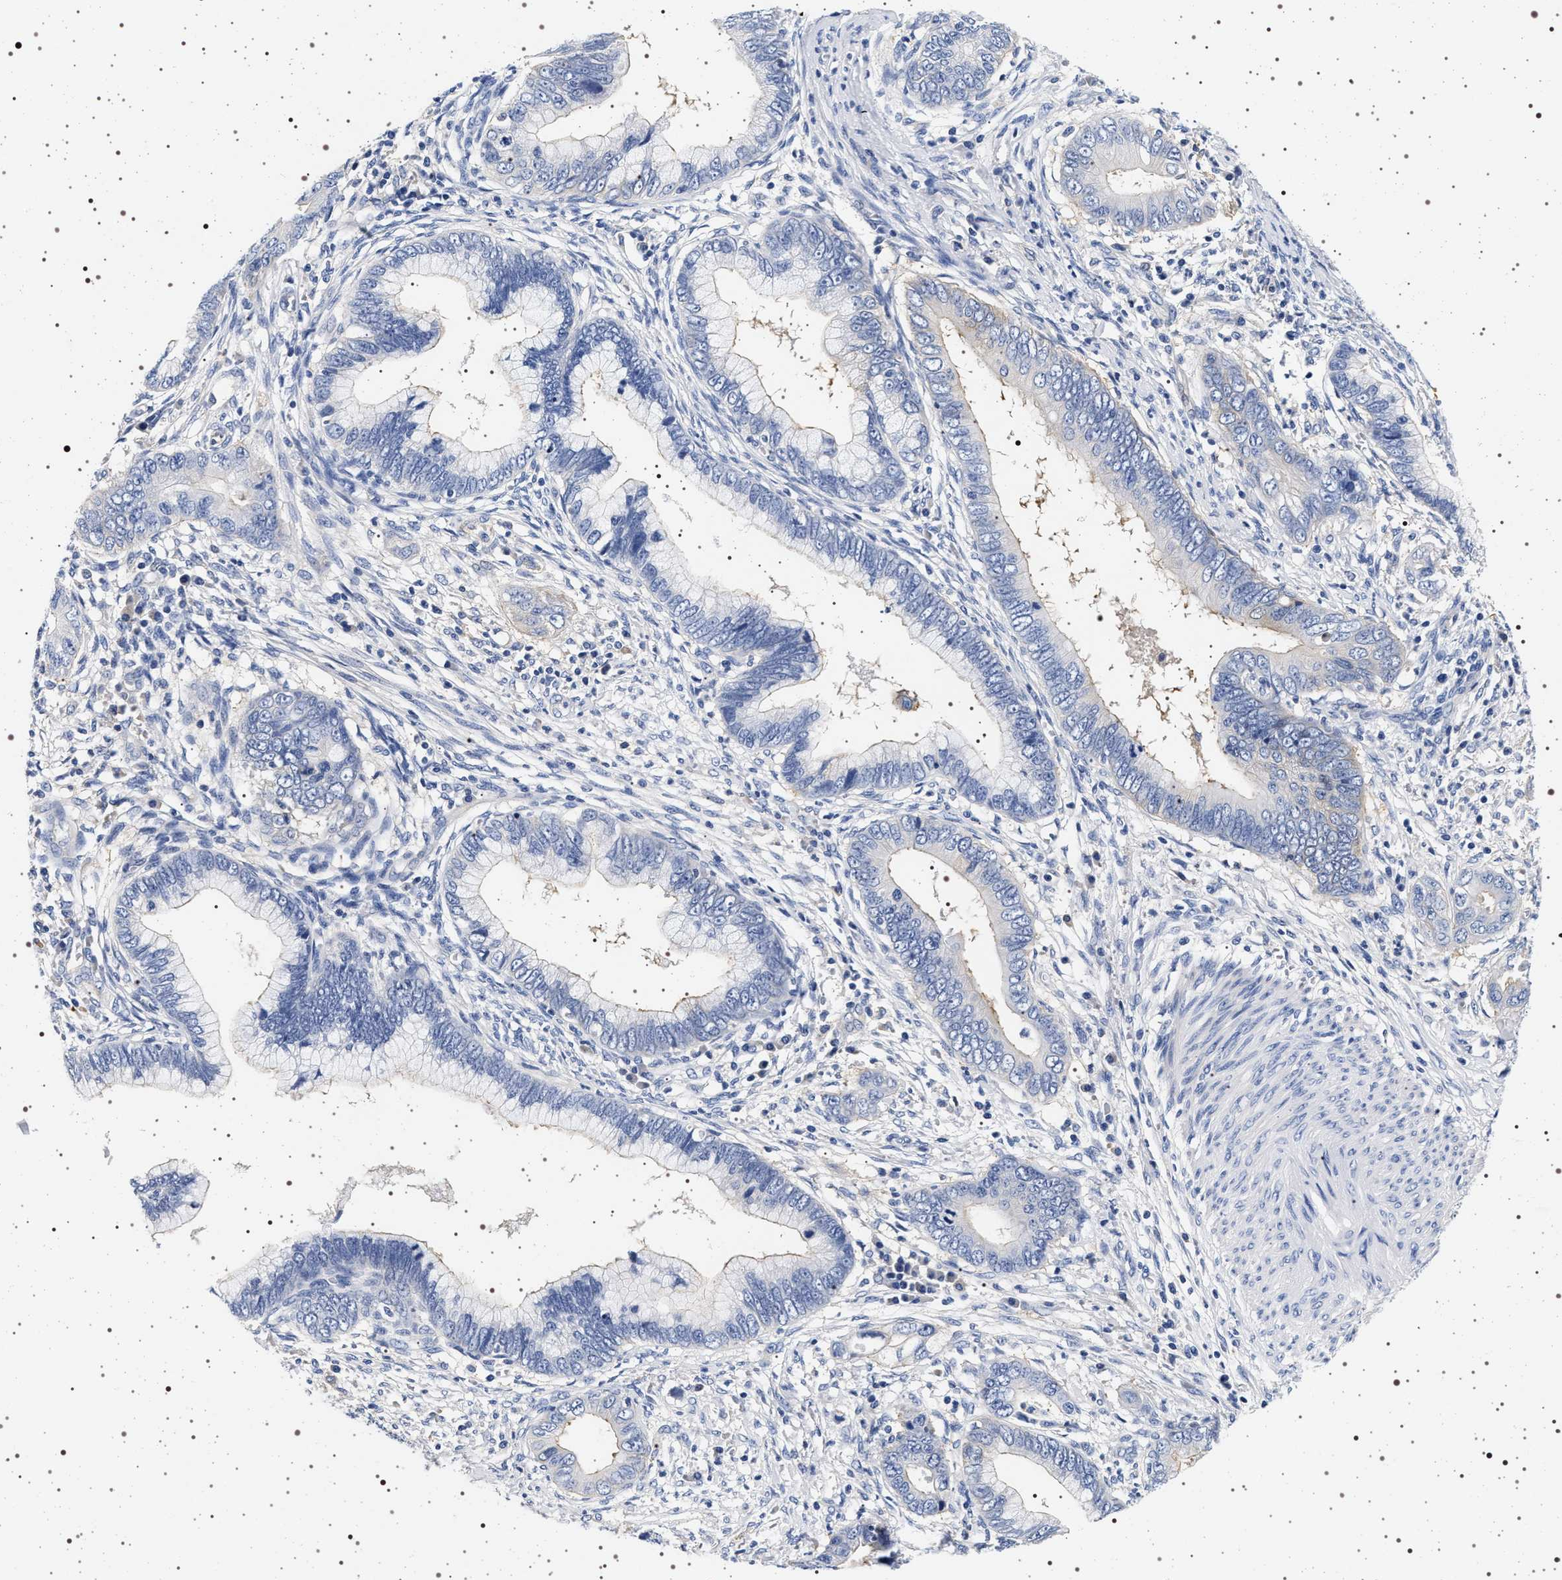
{"staining": {"intensity": "negative", "quantity": "none", "location": "none"}, "tissue": "cervical cancer", "cell_type": "Tumor cells", "image_type": "cancer", "snomed": [{"axis": "morphology", "description": "Adenocarcinoma, NOS"}, {"axis": "topography", "description": "Cervix"}], "caption": "Immunohistochemistry (IHC) histopathology image of neoplastic tissue: human cervical cancer (adenocarcinoma) stained with DAB shows no significant protein staining in tumor cells.", "gene": "HSD17B1", "patient": {"sex": "female", "age": 44}}